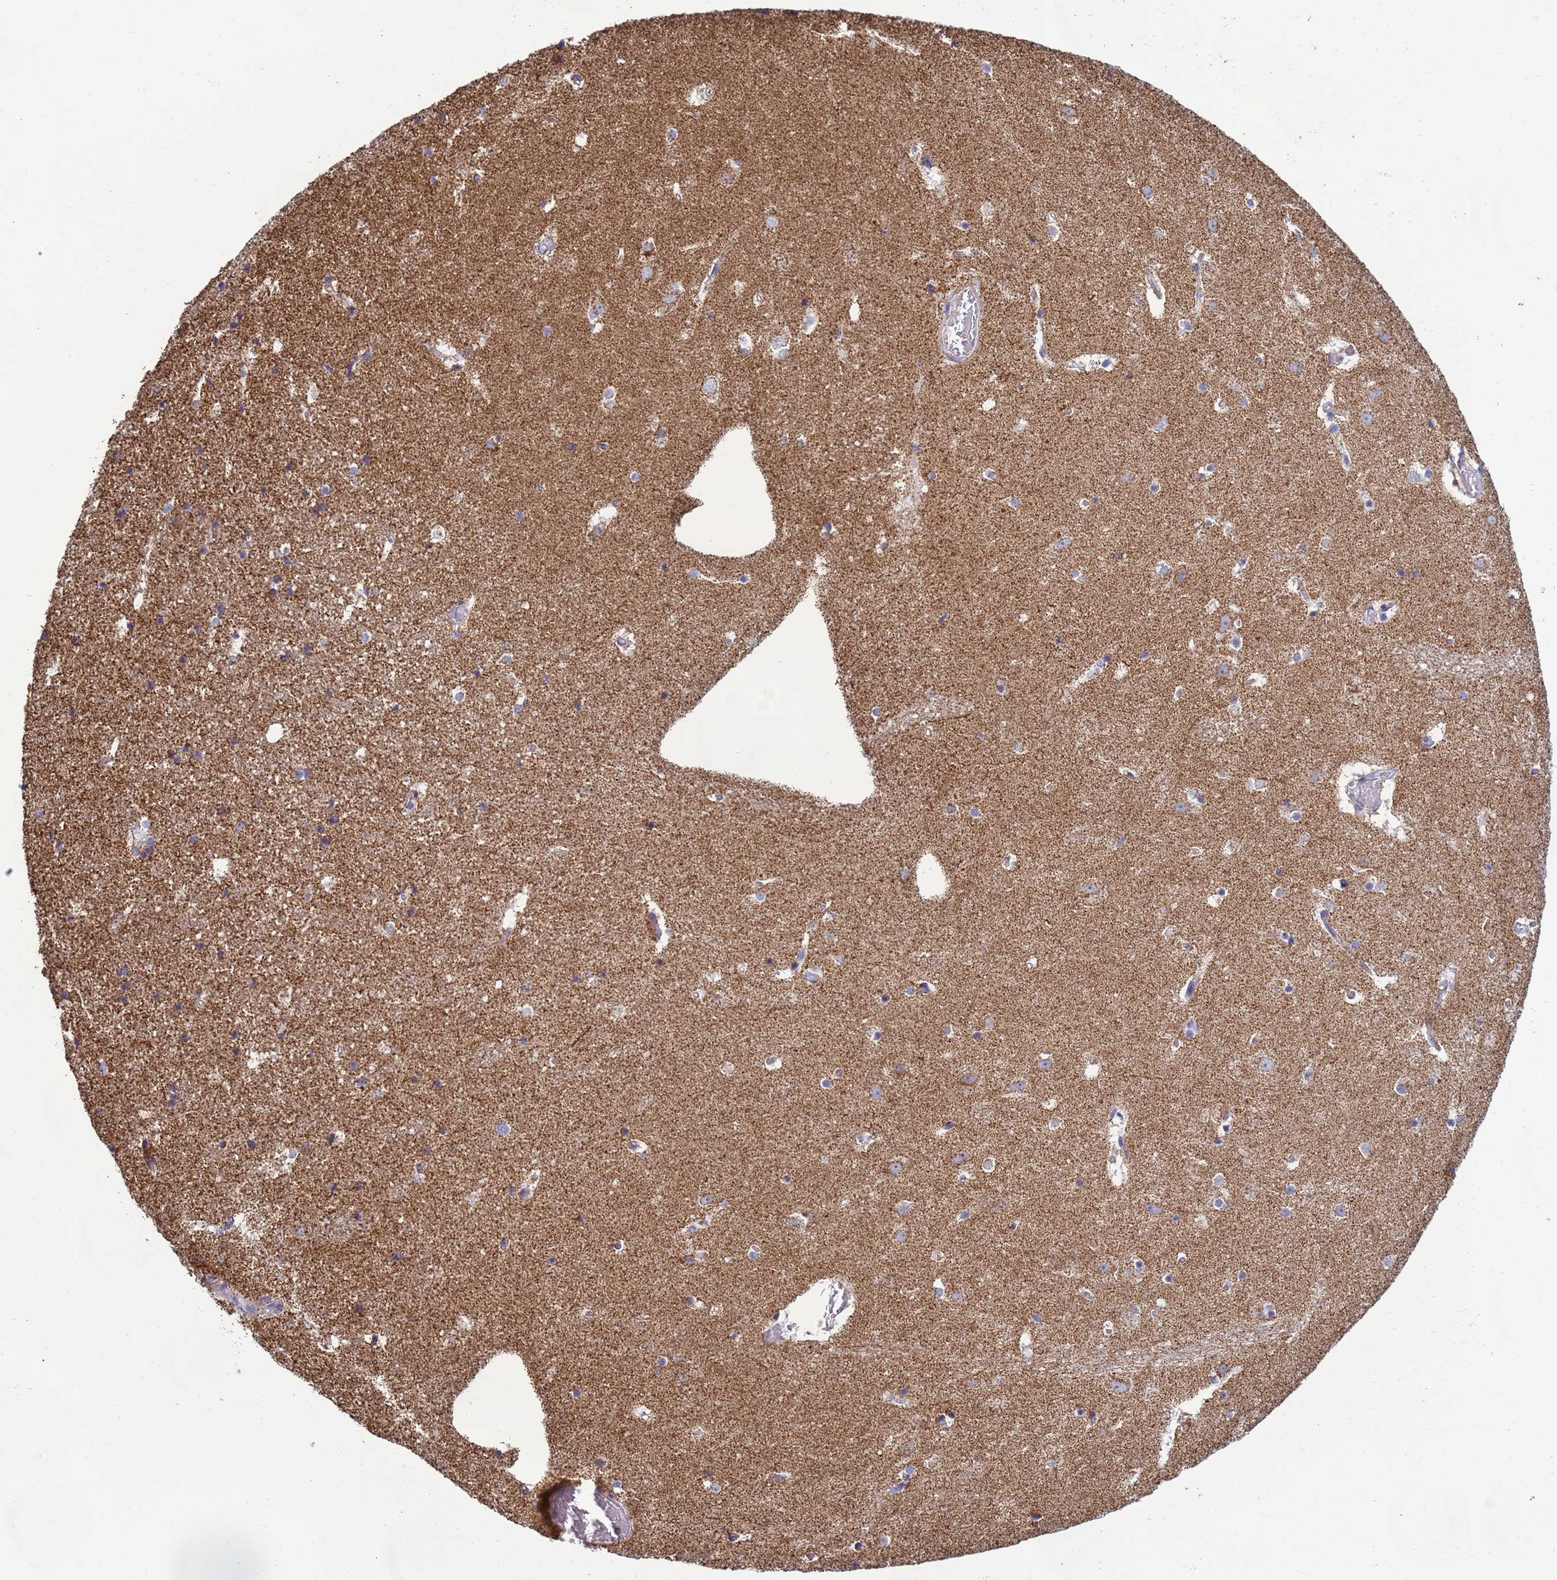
{"staining": {"intensity": "moderate", "quantity": "<25%", "location": "cytoplasmic/membranous"}, "tissue": "hippocampus", "cell_type": "Glial cells", "image_type": "normal", "snomed": [{"axis": "morphology", "description": "Normal tissue, NOS"}, {"axis": "topography", "description": "Hippocampus"}], "caption": "Immunohistochemistry photomicrograph of benign human hippocampus stained for a protein (brown), which demonstrates low levels of moderate cytoplasmic/membranous expression in about <25% of glial cells.", "gene": "COQ4", "patient": {"sex": "female", "age": 52}}